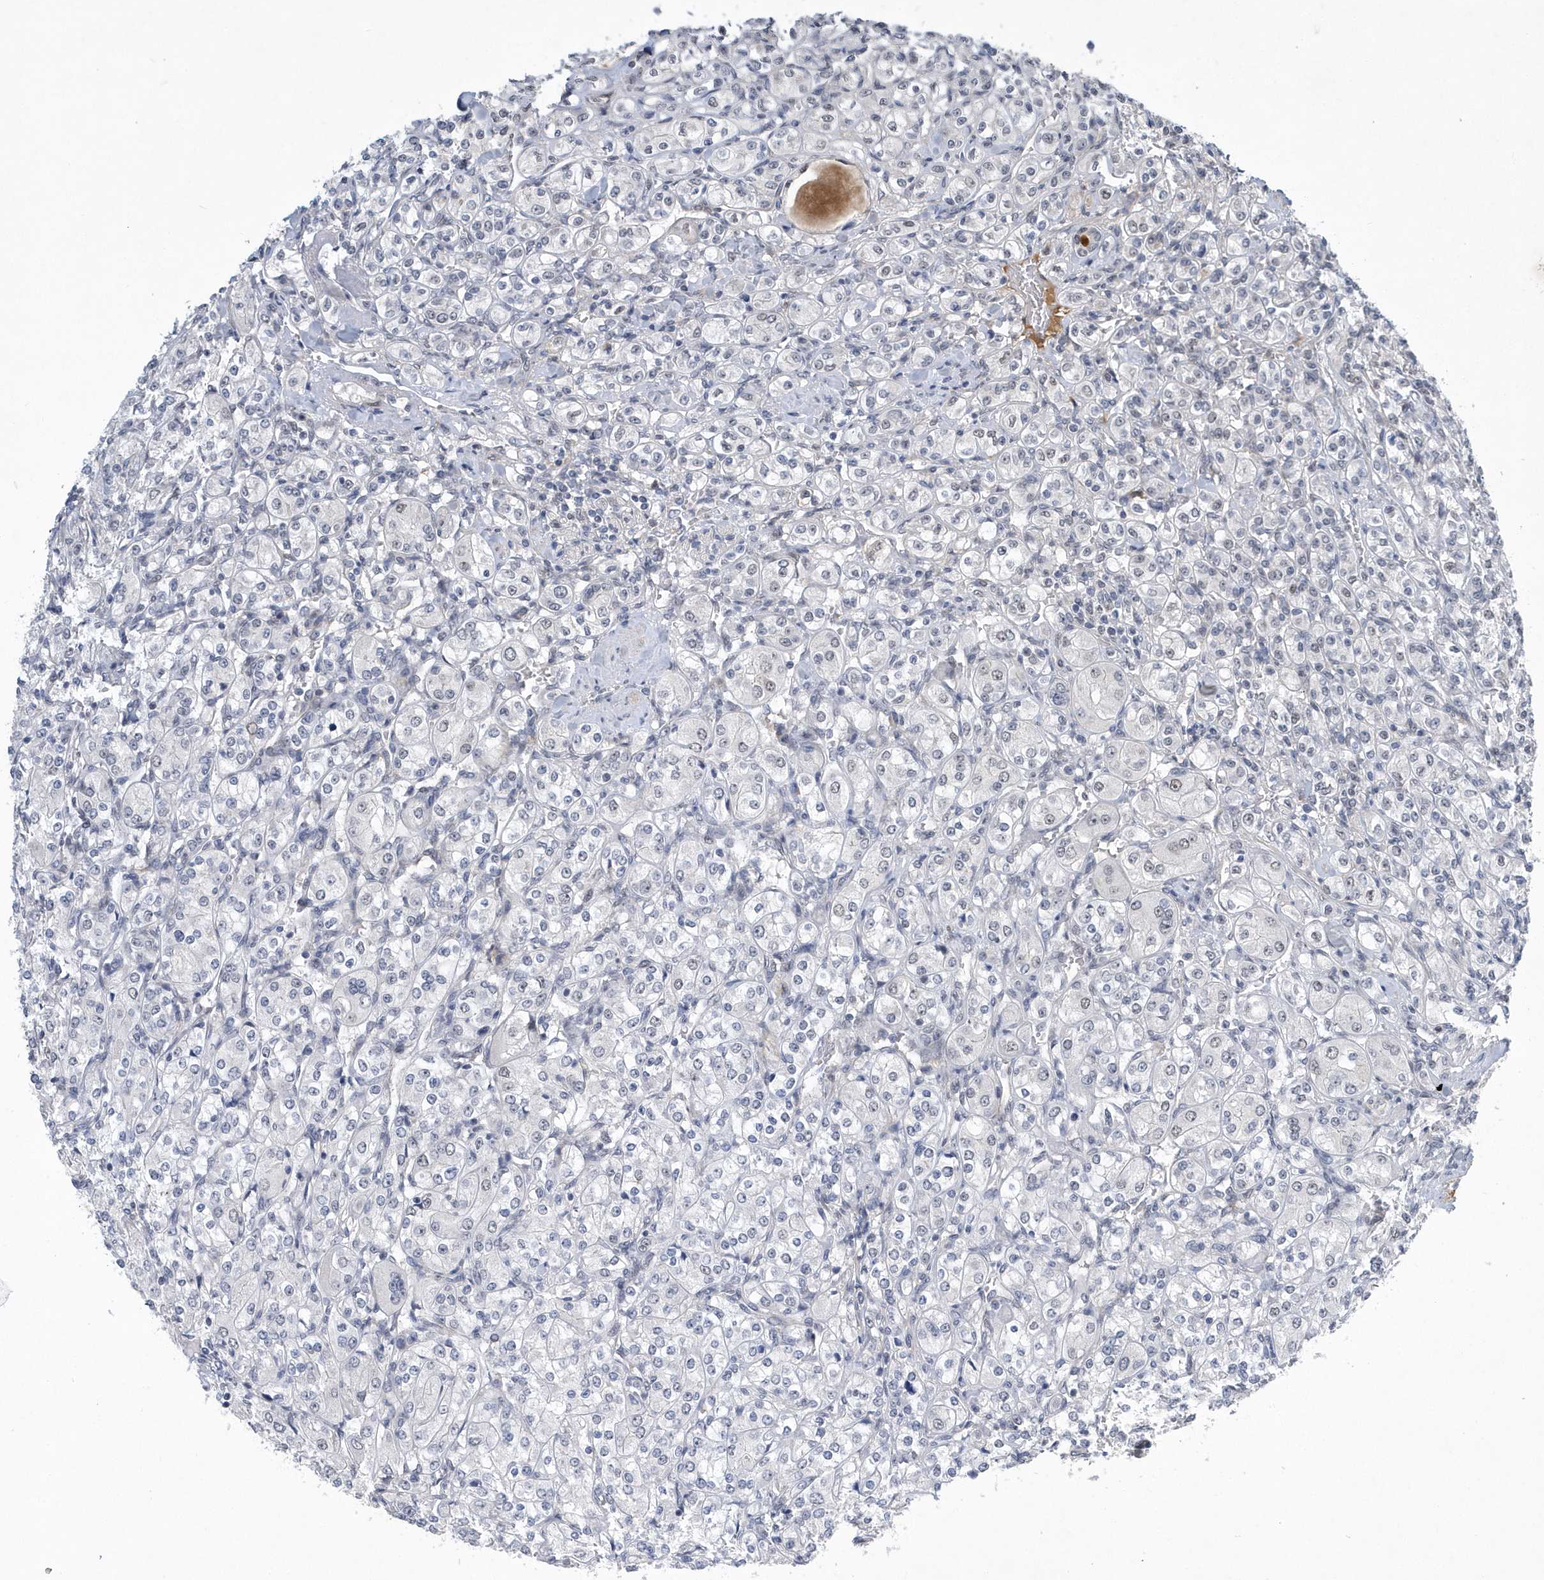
{"staining": {"intensity": "weak", "quantity": "<25%", "location": "nuclear"}, "tissue": "renal cancer", "cell_type": "Tumor cells", "image_type": "cancer", "snomed": [{"axis": "morphology", "description": "Adenocarcinoma, NOS"}, {"axis": "topography", "description": "Kidney"}], "caption": "Histopathology image shows no significant protein positivity in tumor cells of renal cancer.", "gene": "FAM217A", "patient": {"sex": "male", "age": 77}}